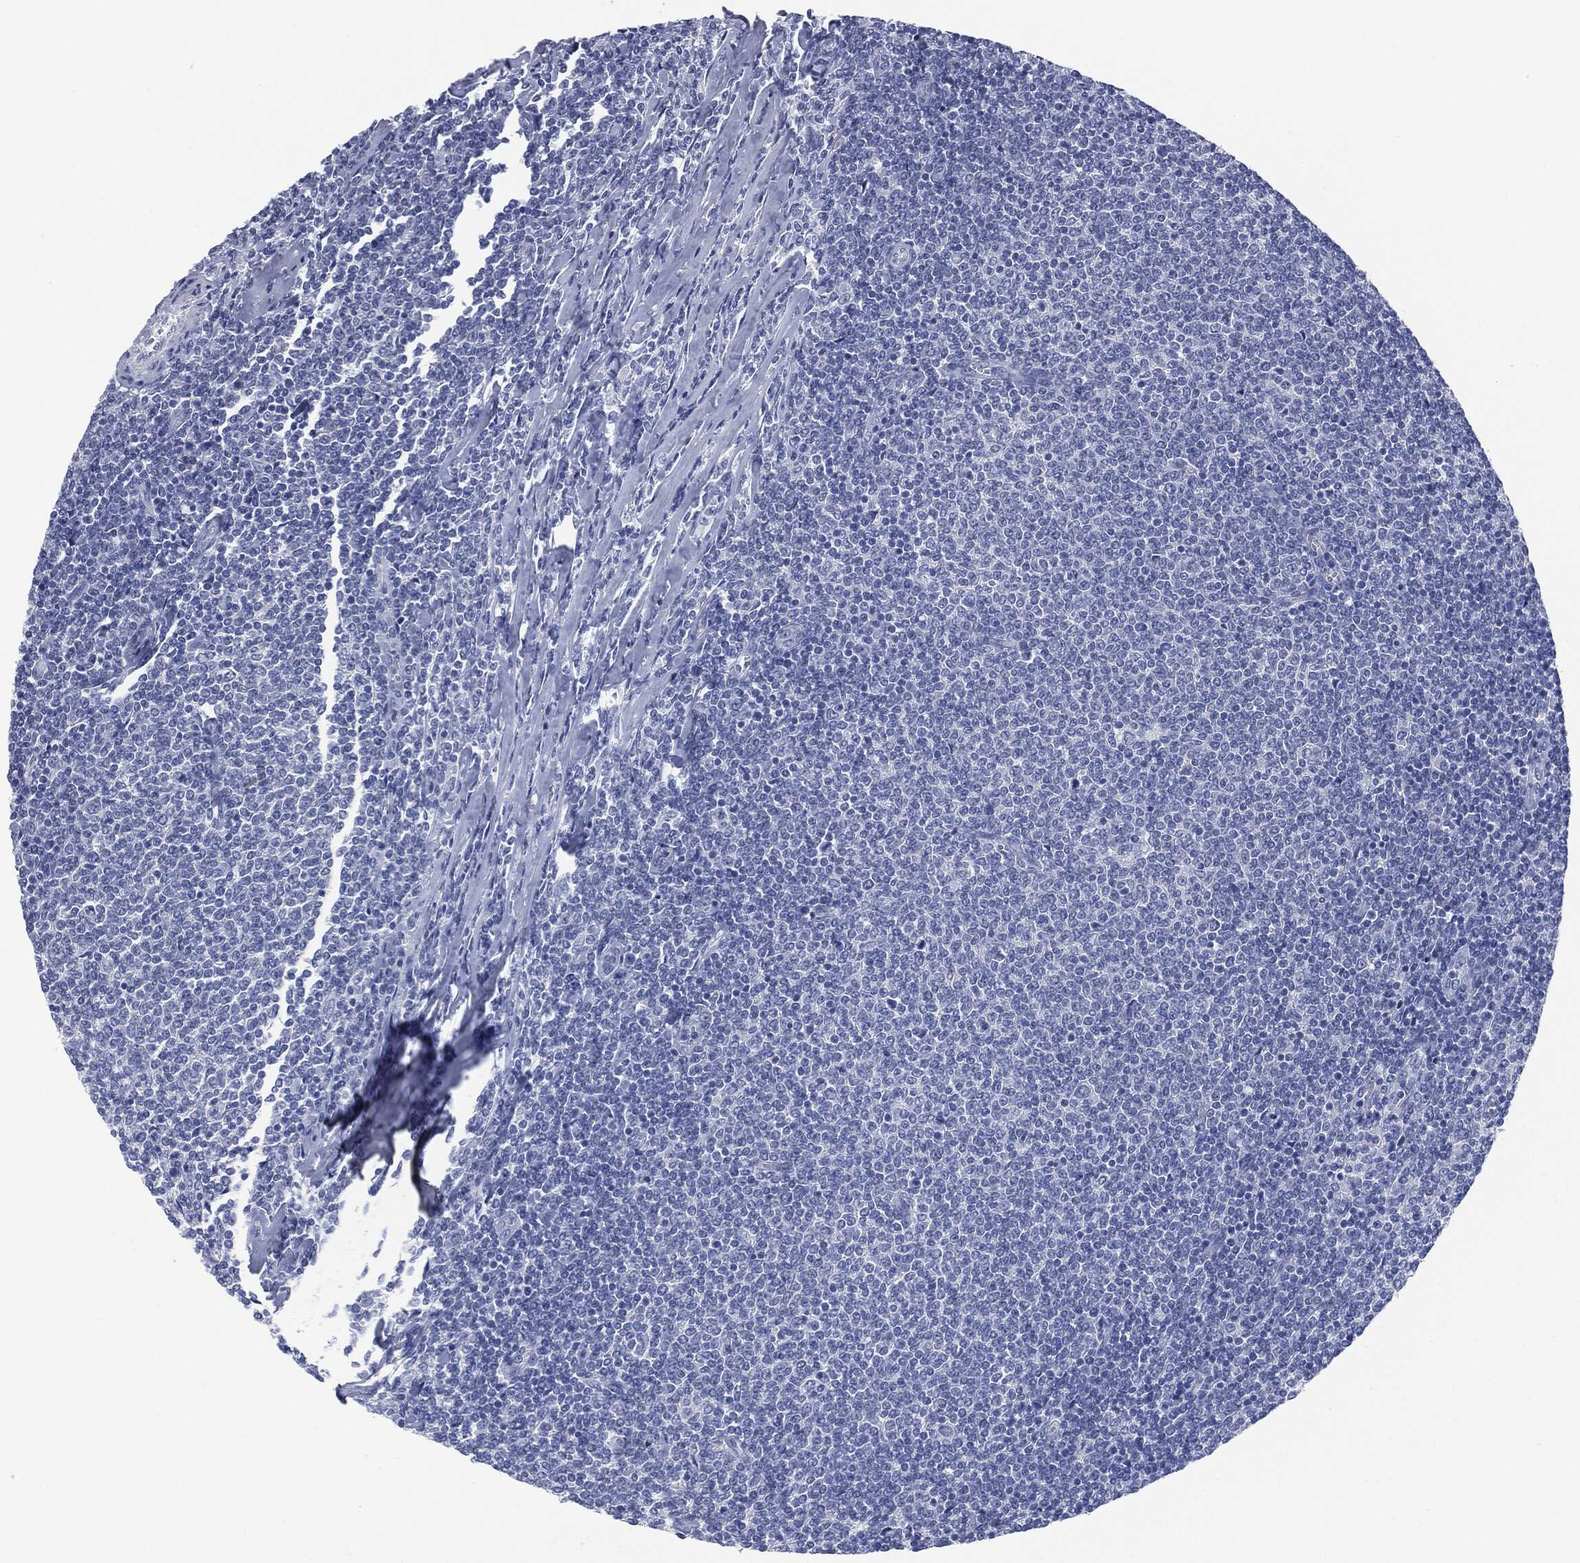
{"staining": {"intensity": "negative", "quantity": "none", "location": "none"}, "tissue": "lymphoma", "cell_type": "Tumor cells", "image_type": "cancer", "snomed": [{"axis": "morphology", "description": "Malignant lymphoma, non-Hodgkin's type, Low grade"}, {"axis": "topography", "description": "Lymph node"}], "caption": "Tumor cells show no significant staining in lymphoma.", "gene": "MUC16", "patient": {"sex": "male", "age": 52}}